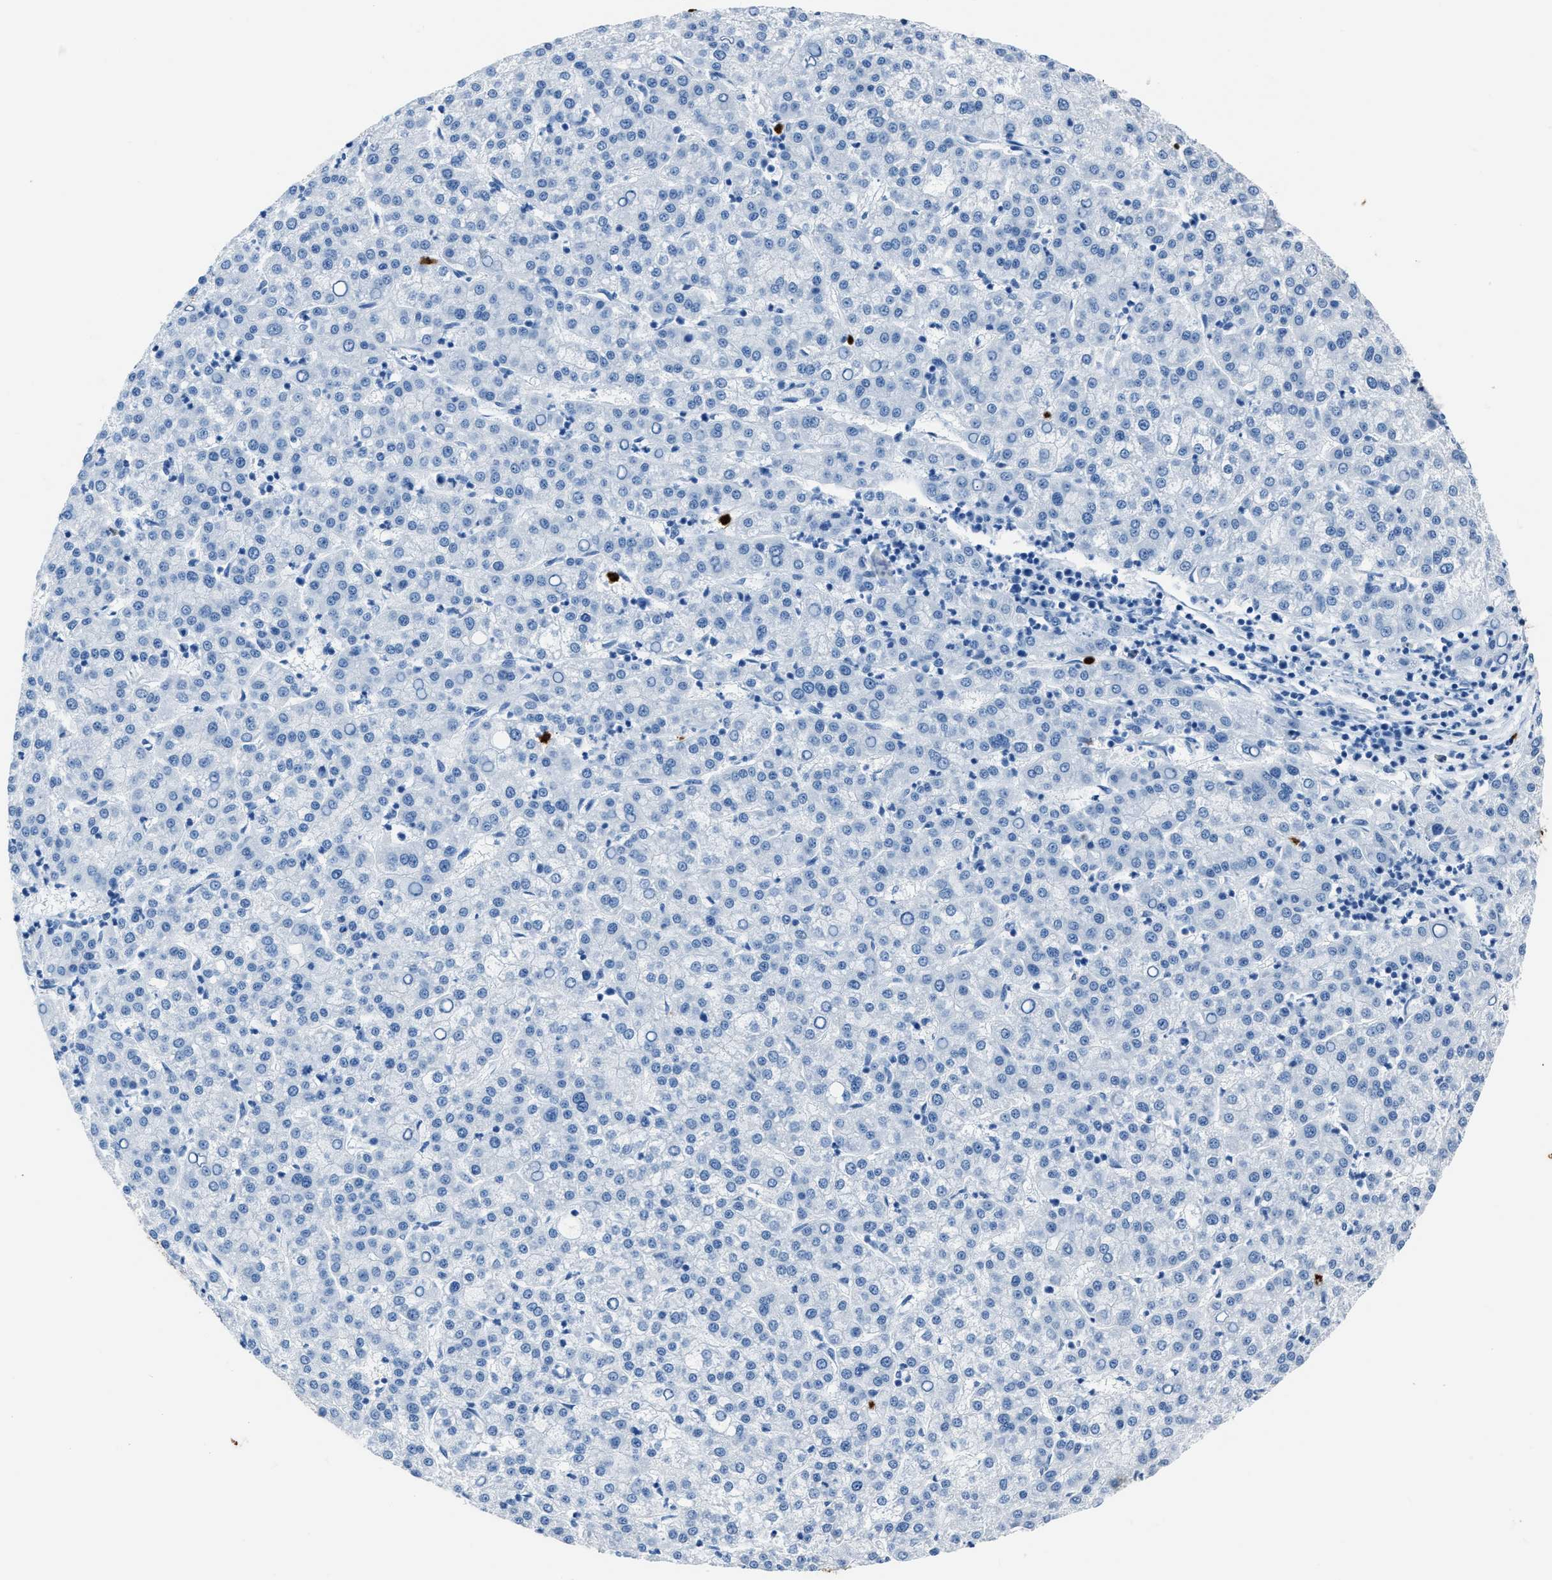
{"staining": {"intensity": "negative", "quantity": "none", "location": "none"}, "tissue": "liver cancer", "cell_type": "Tumor cells", "image_type": "cancer", "snomed": [{"axis": "morphology", "description": "Carcinoma, Hepatocellular, NOS"}, {"axis": "topography", "description": "Liver"}], "caption": "IHC image of hepatocellular carcinoma (liver) stained for a protein (brown), which displays no positivity in tumor cells.", "gene": "S100P", "patient": {"sex": "female", "age": 58}}